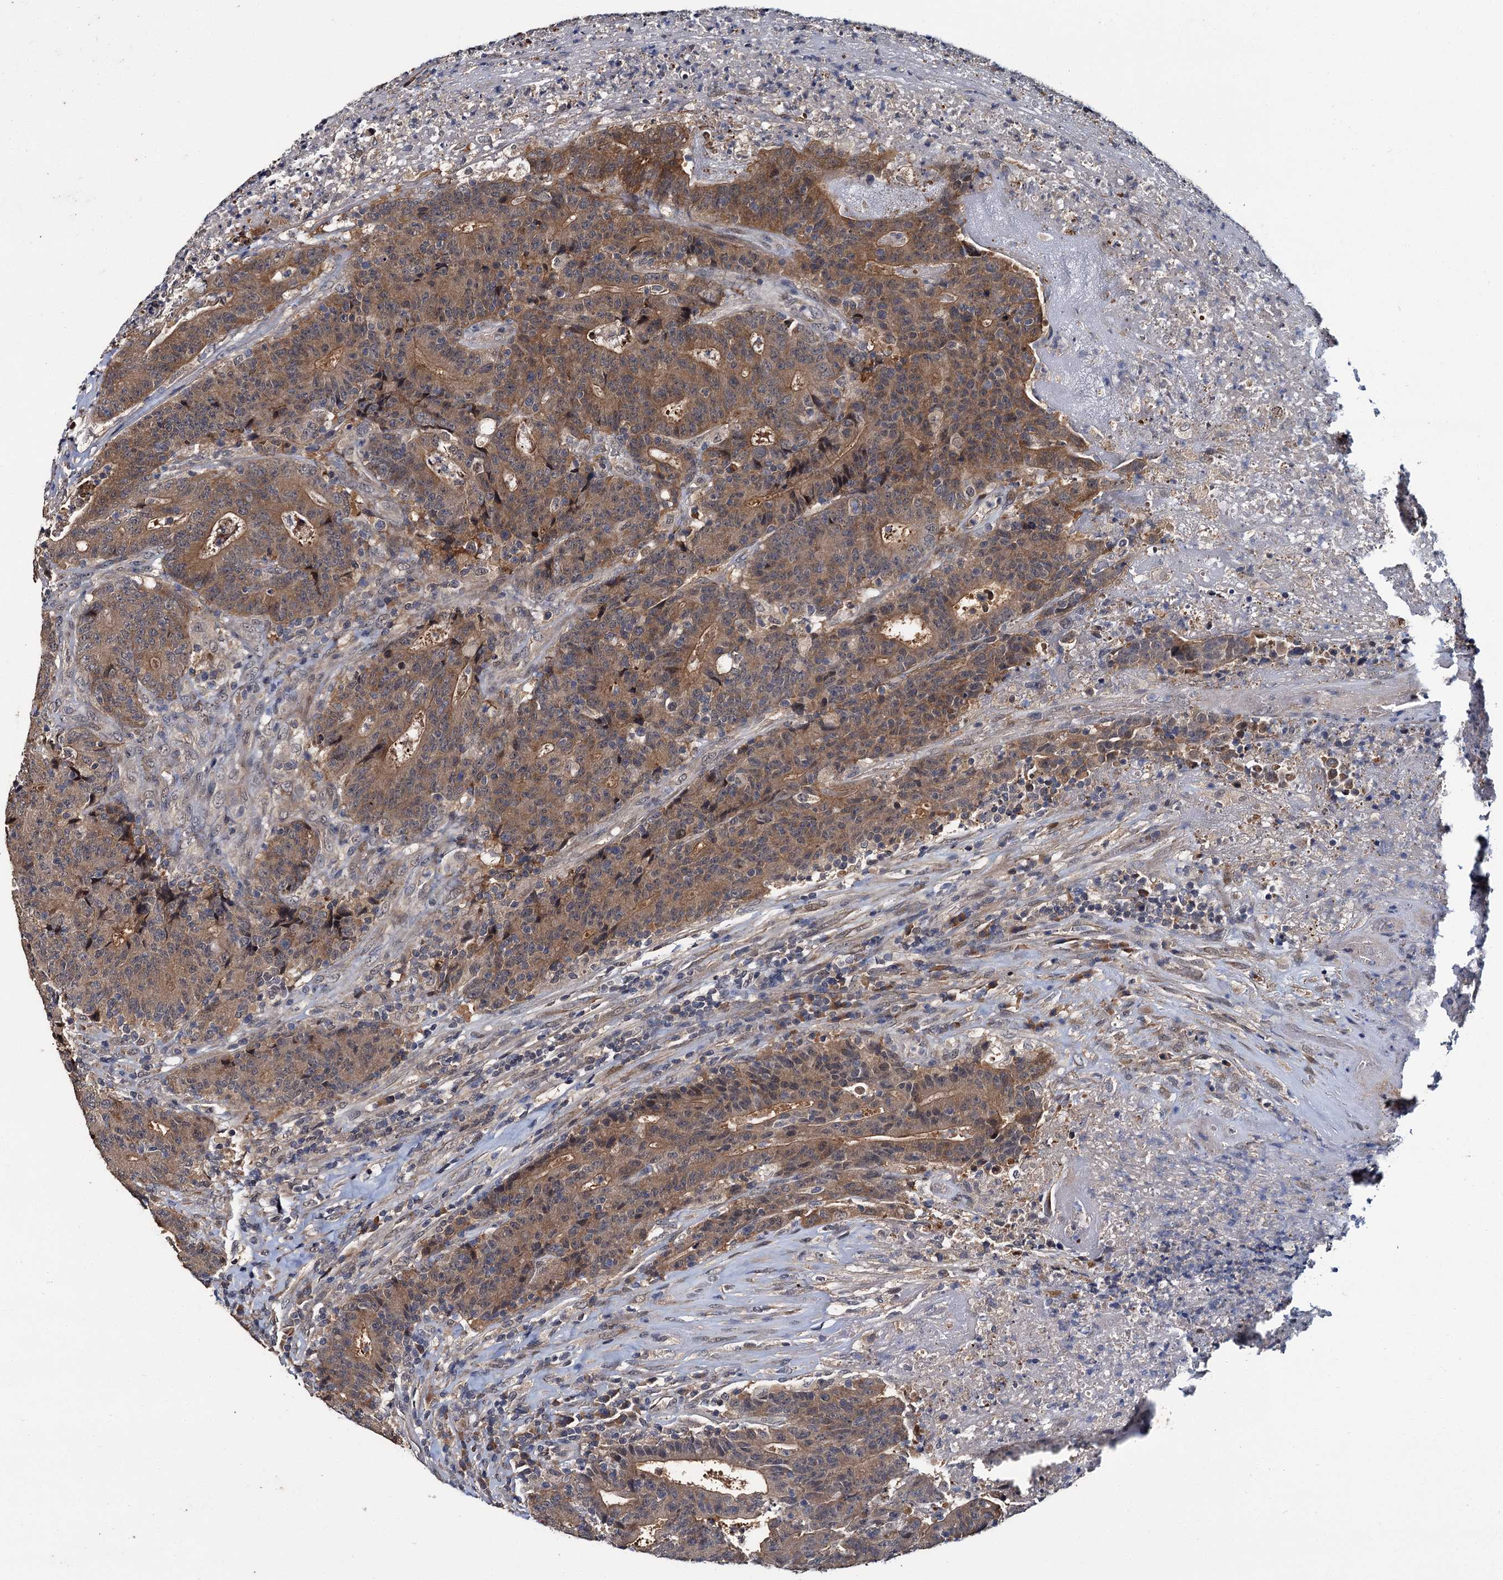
{"staining": {"intensity": "moderate", "quantity": "<25%", "location": "cytoplasmic/membranous"}, "tissue": "colorectal cancer", "cell_type": "Tumor cells", "image_type": "cancer", "snomed": [{"axis": "morphology", "description": "Adenocarcinoma, NOS"}, {"axis": "topography", "description": "Colon"}], "caption": "Colorectal adenocarcinoma stained for a protein exhibits moderate cytoplasmic/membranous positivity in tumor cells.", "gene": "SLC46A3", "patient": {"sex": "female", "age": 75}}